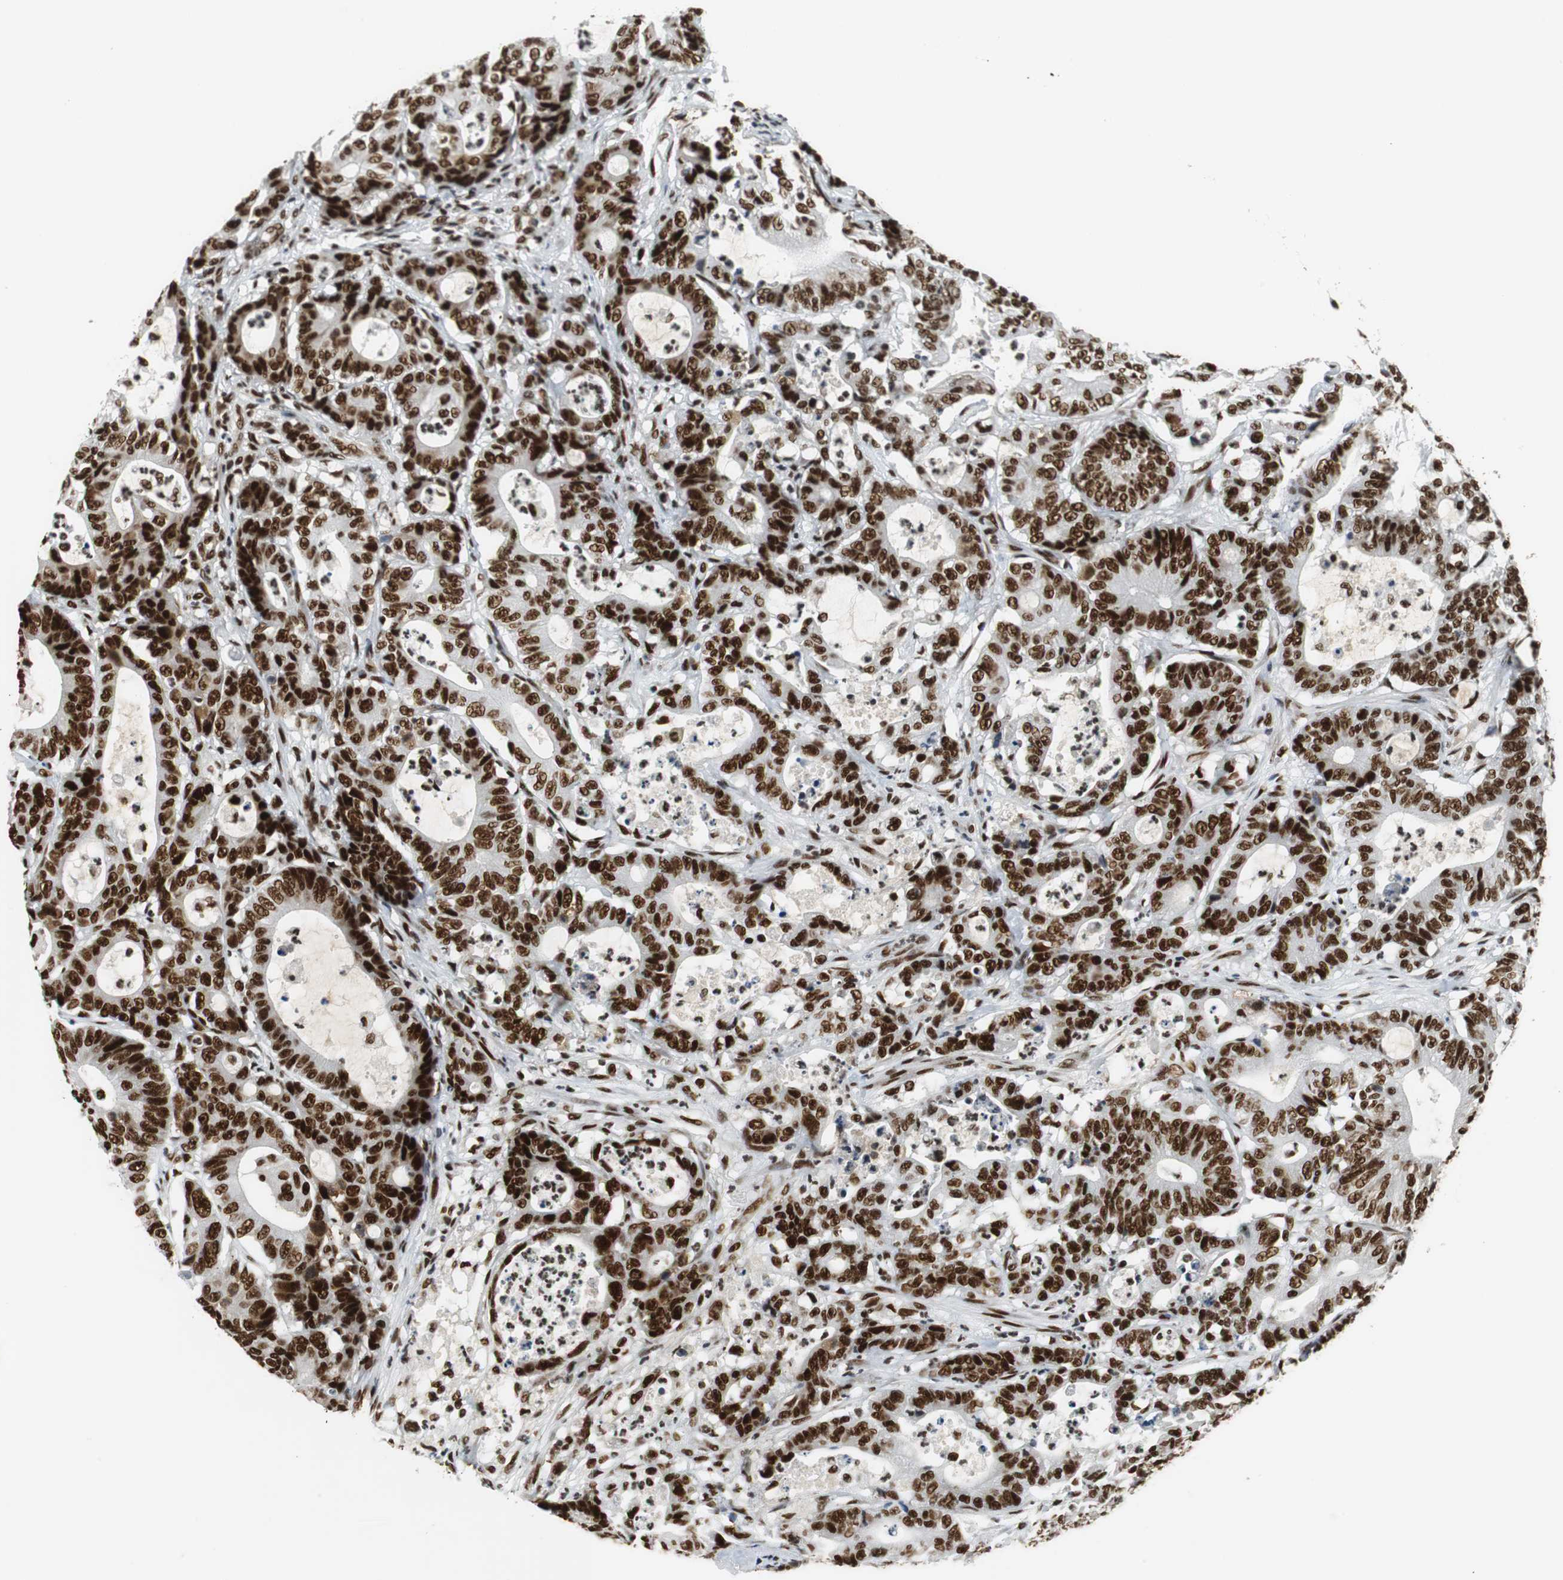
{"staining": {"intensity": "strong", "quantity": ">75%", "location": "nuclear"}, "tissue": "colorectal cancer", "cell_type": "Tumor cells", "image_type": "cancer", "snomed": [{"axis": "morphology", "description": "Adenocarcinoma, NOS"}, {"axis": "topography", "description": "Colon"}], "caption": "DAB immunohistochemical staining of human colorectal adenocarcinoma reveals strong nuclear protein expression in about >75% of tumor cells.", "gene": "PRKDC", "patient": {"sex": "female", "age": 84}}